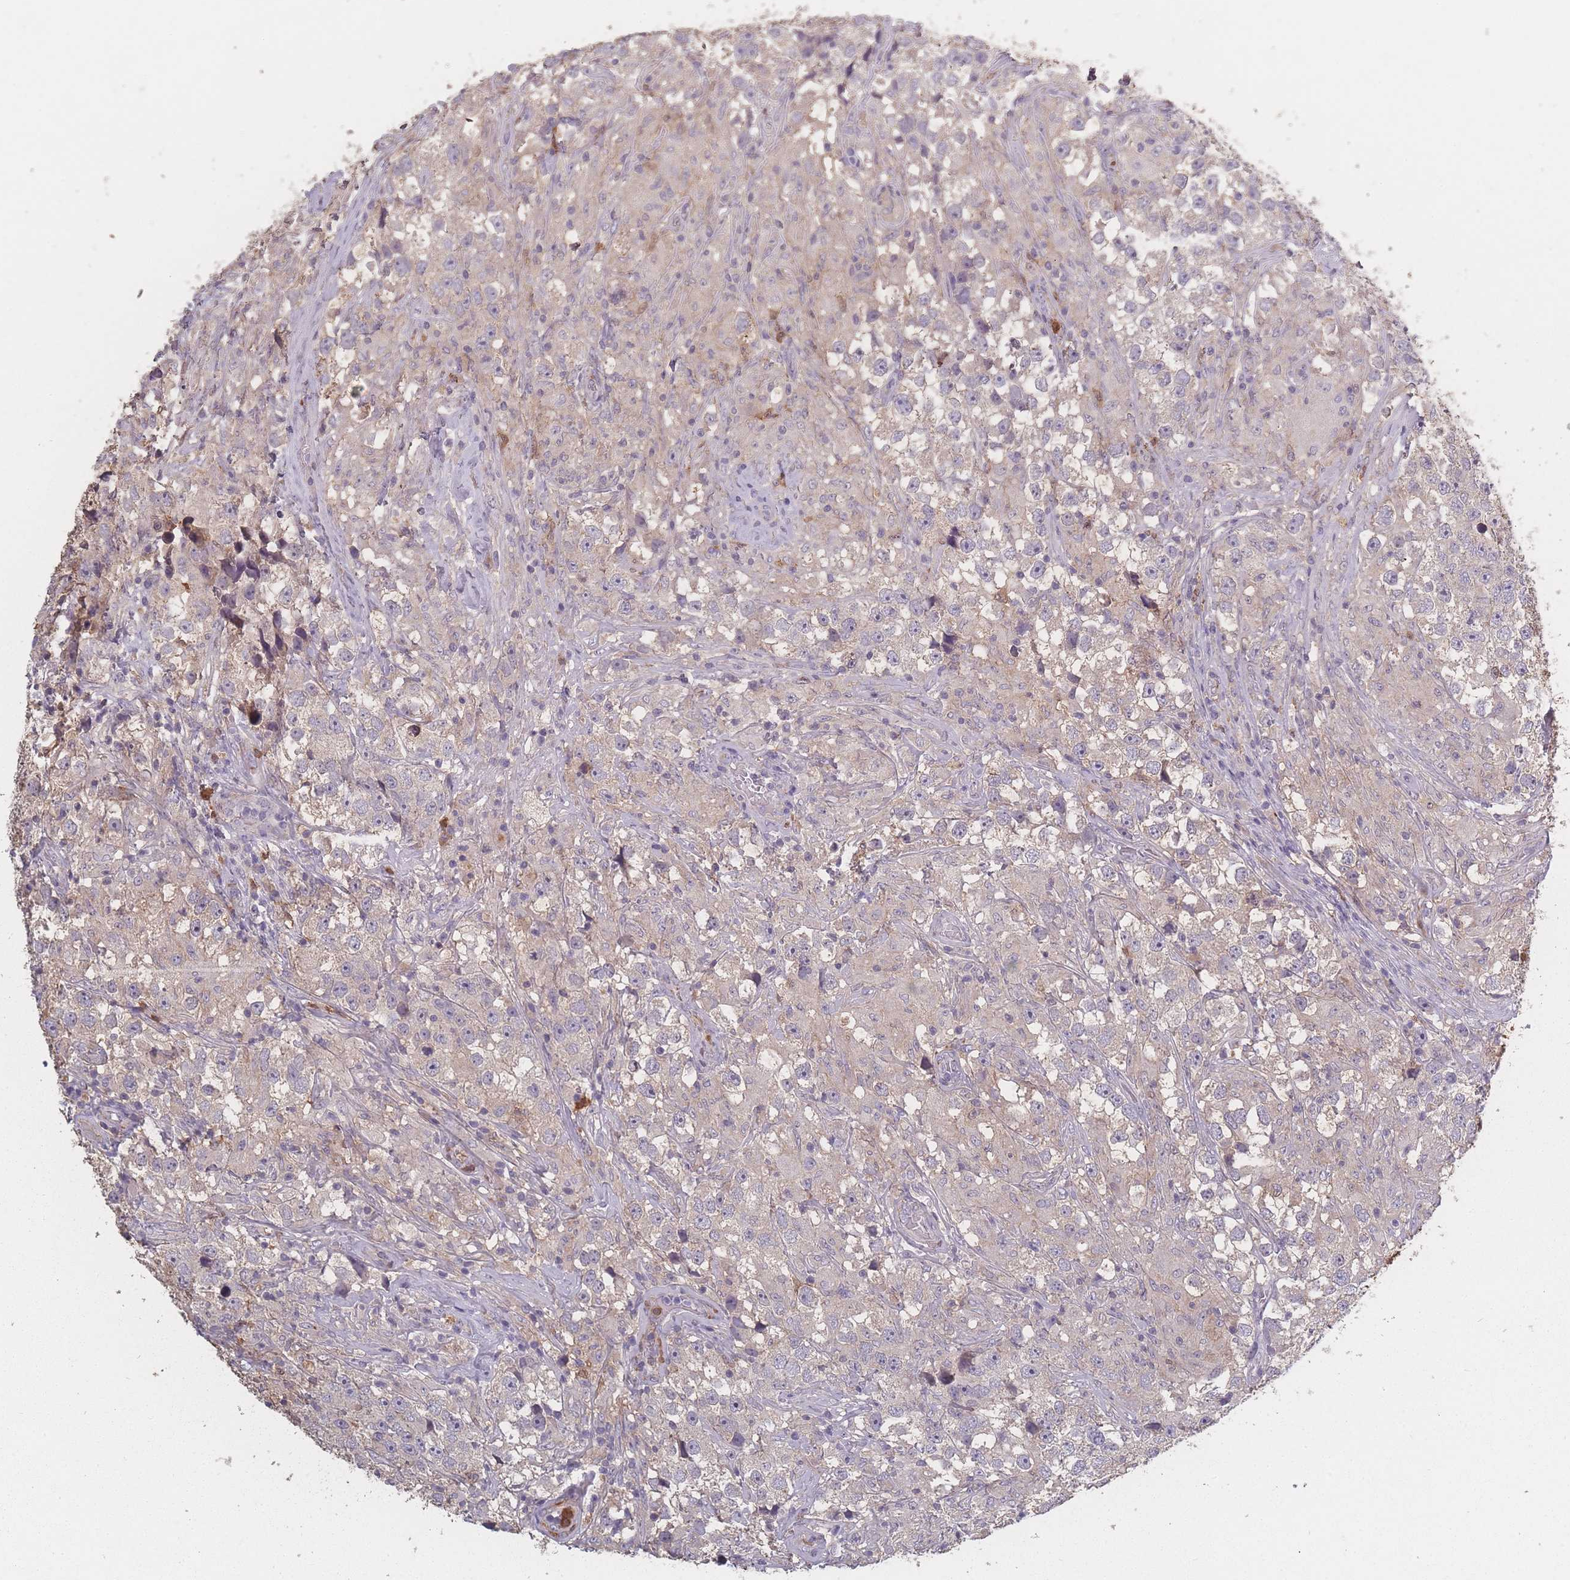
{"staining": {"intensity": "negative", "quantity": "none", "location": "none"}, "tissue": "testis cancer", "cell_type": "Tumor cells", "image_type": "cancer", "snomed": [{"axis": "morphology", "description": "Seminoma, NOS"}, {"axis": "topography", "description": "Testis"}], "caption": "This is an immunohistochemistry photomicrograph of human testis cancer. There is no expression in tumor cells.", "gene": "BST1", "patient": {"sex": "male", "age": 46}}